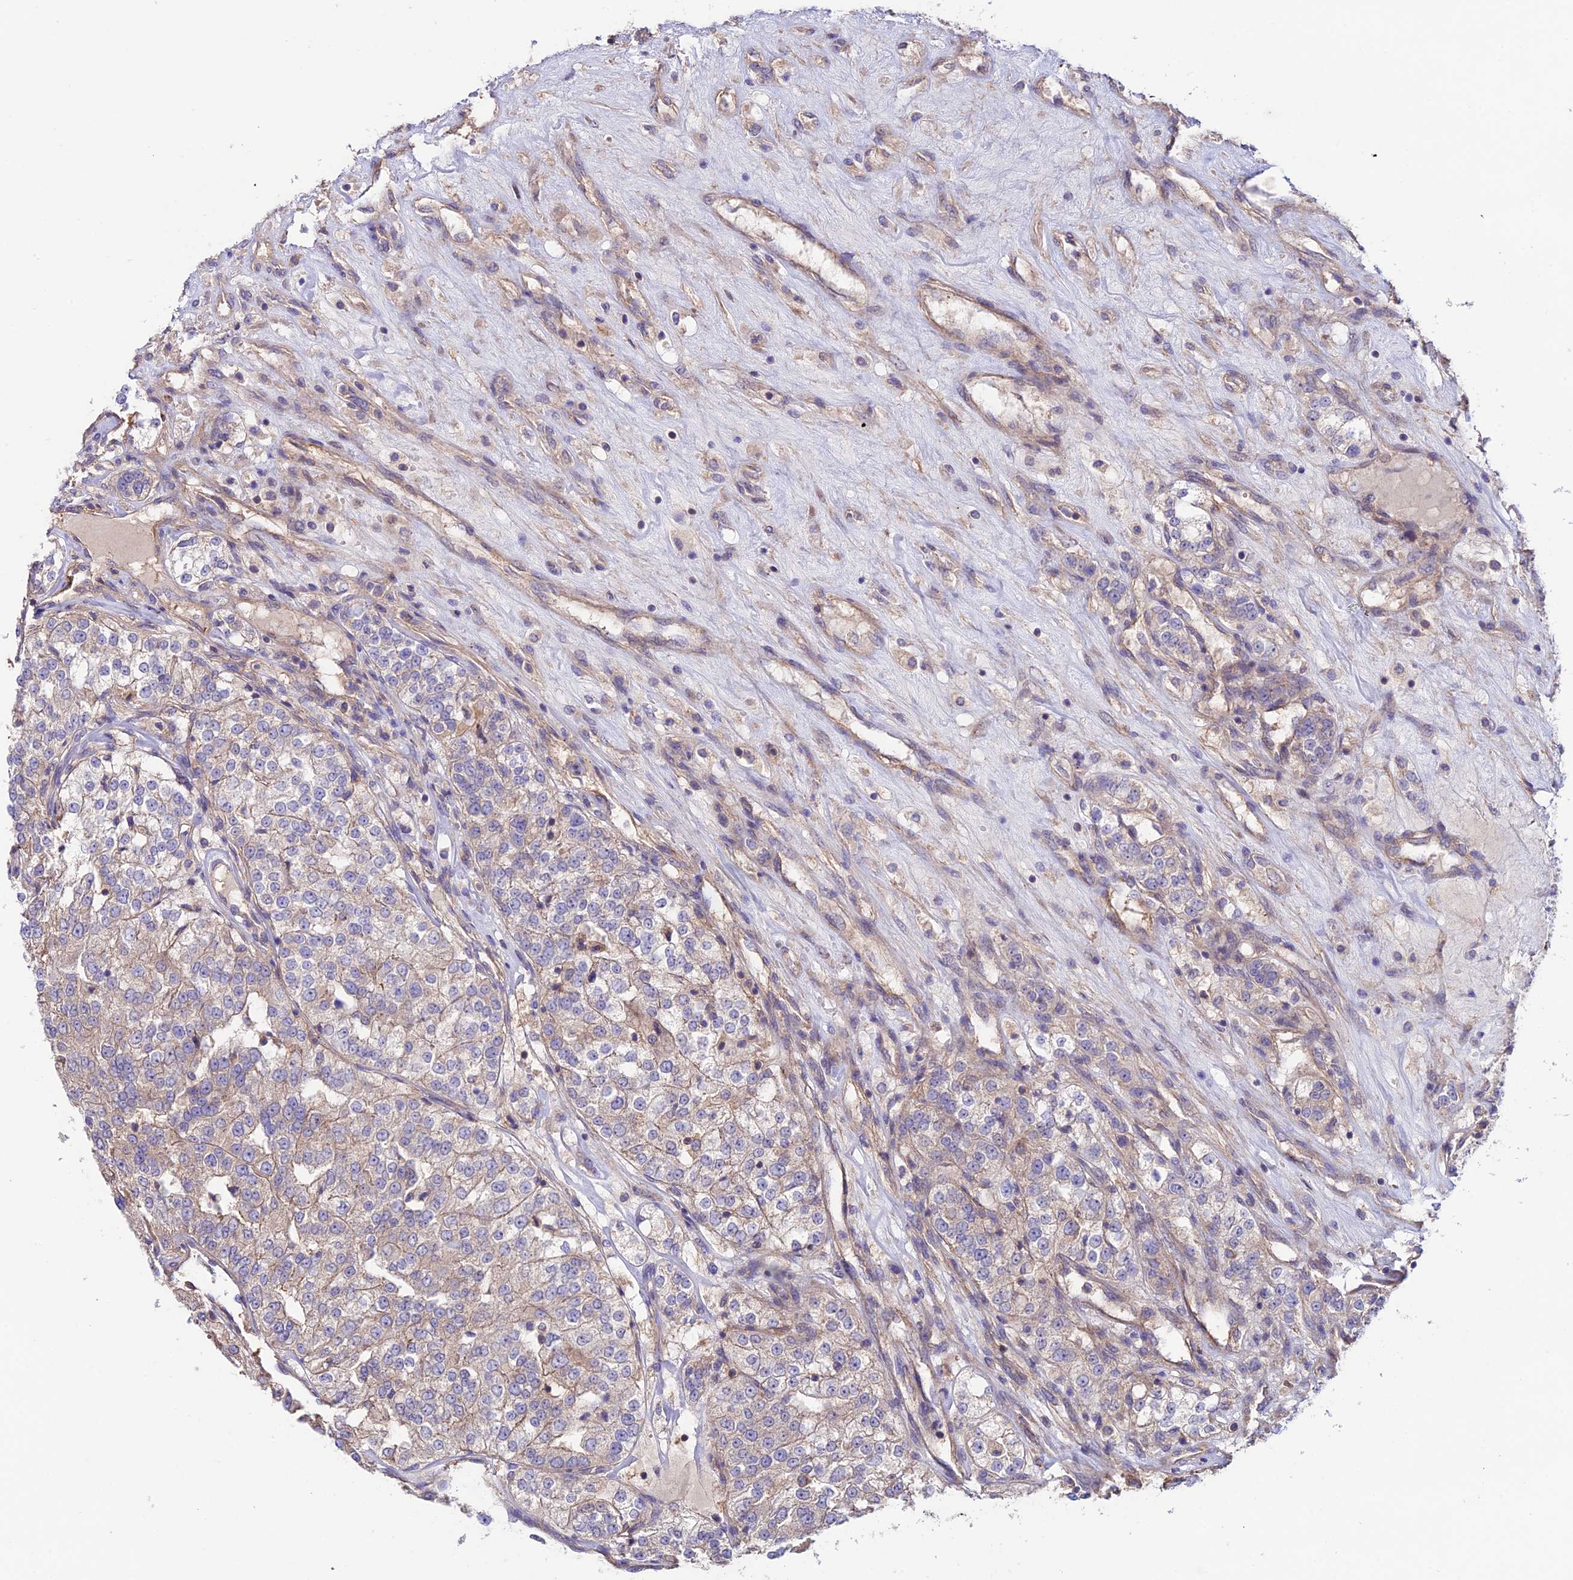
{"staining": {"intensity": "weak", "quantity": "25%-75%", "location": "cytoplasmic/membranous"}, "tissue": "renal cancer", "cell_type": "Tumor cells", "image_type": "cancer", "snomed": [{"axis": "morphology", "description": "Adenocarcinoma, NOS"}, {"axis": "topography", "description": "Kidney"}], "caption": "Immunohistochemistry (IHC) (DAB (3,3'-diaminobenzidine)) staining of human renal cancer displays weak cytoplasmic/membranous protein positivity in about 25%-75% of tumor cells.", "gene": "BRME1", "patient": {"sex": "female", "age": 63}}